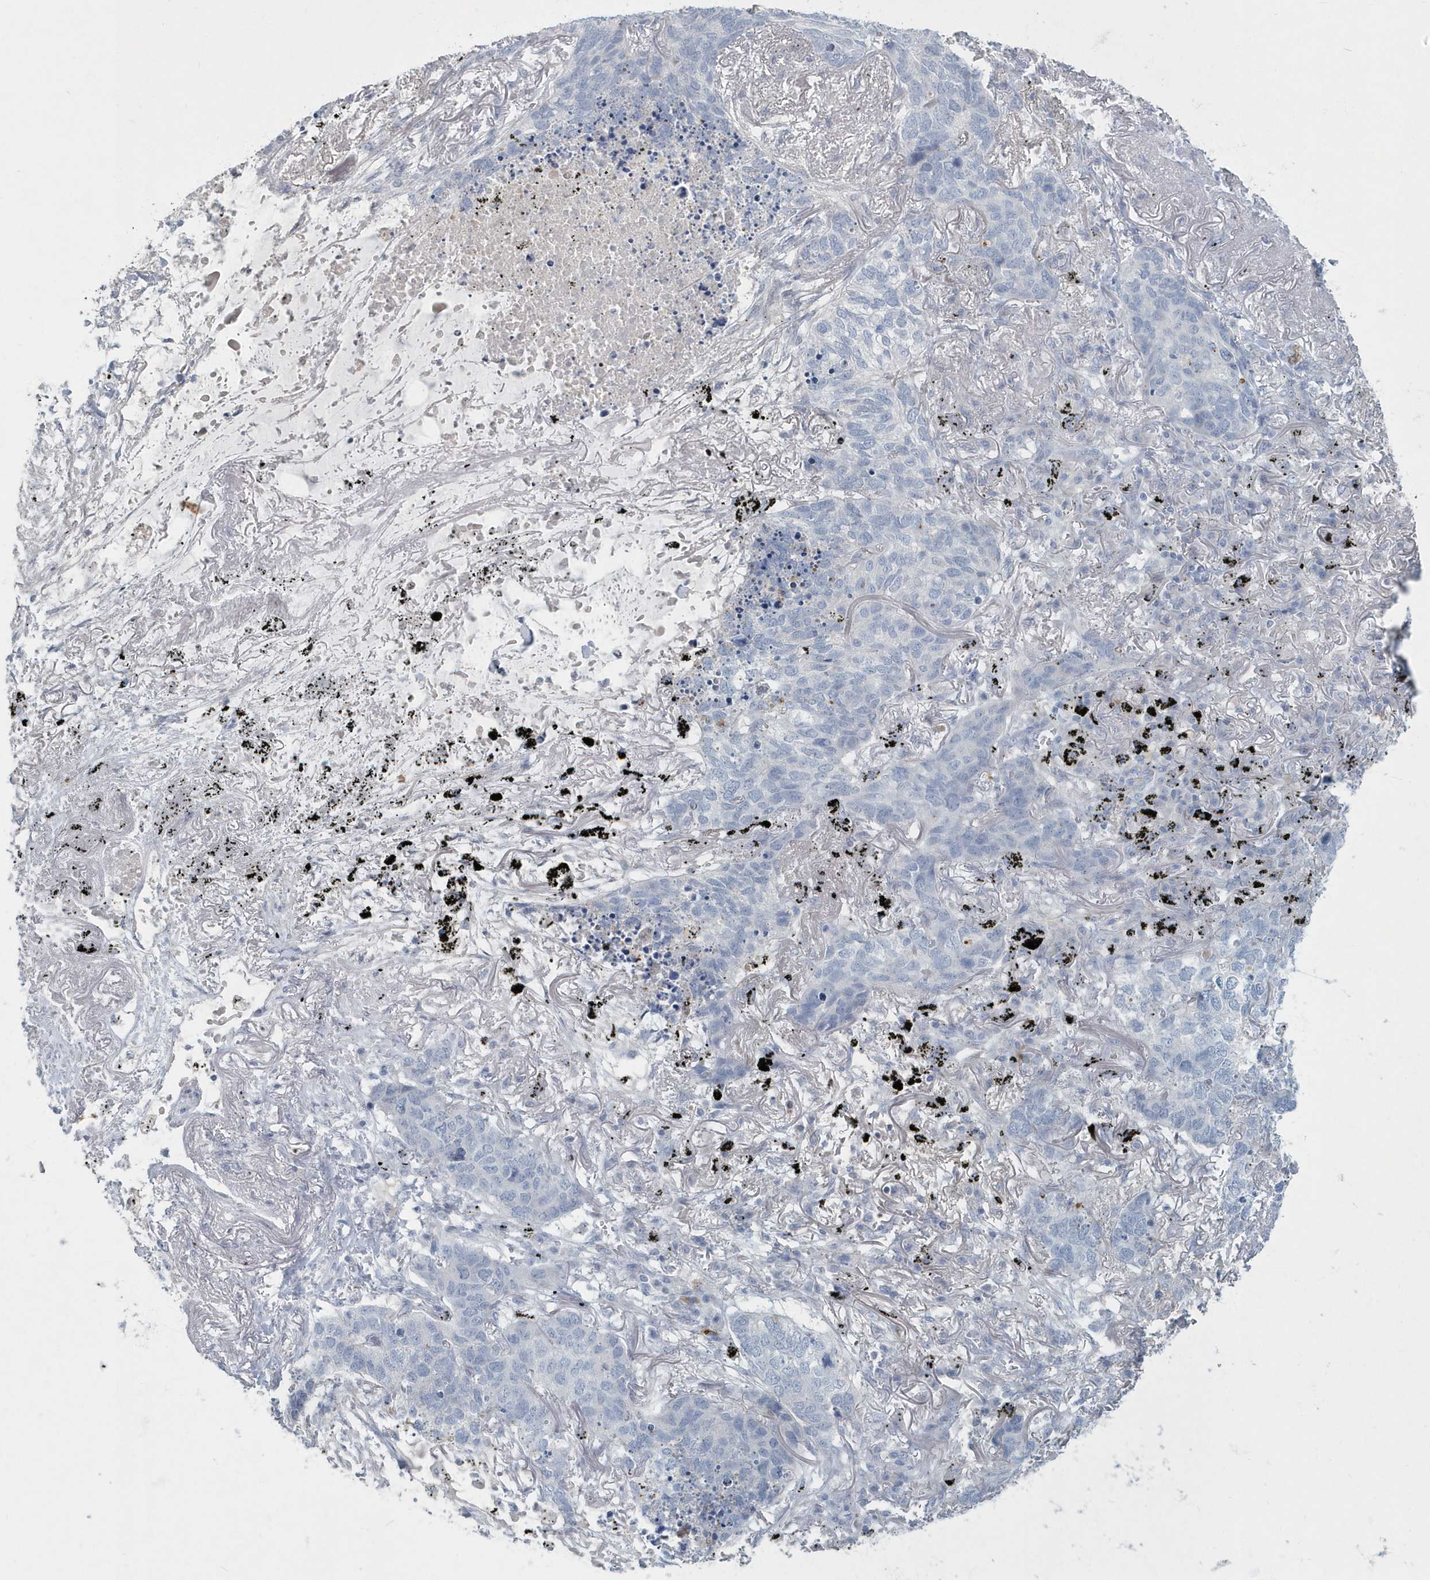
{"staining": {"intensity": "negative", "quantity": "none", "location": "none"}, "tissue": "lung cancer", "cell_type": "Tumor cells", "image_type": "cancer", "snomed": [{"axis": "morphology", "description": "Squamous cell carcinoma, NOS"}, {"axis": "topography", "description": "Lung"}], "caption": "A photomicrograph of squamous cell carcinoma (lung) stained for a protein displays no brown staining in tumor cells.", "gene": "MYOT", "patient": {"sex": "female", "age": 63}}